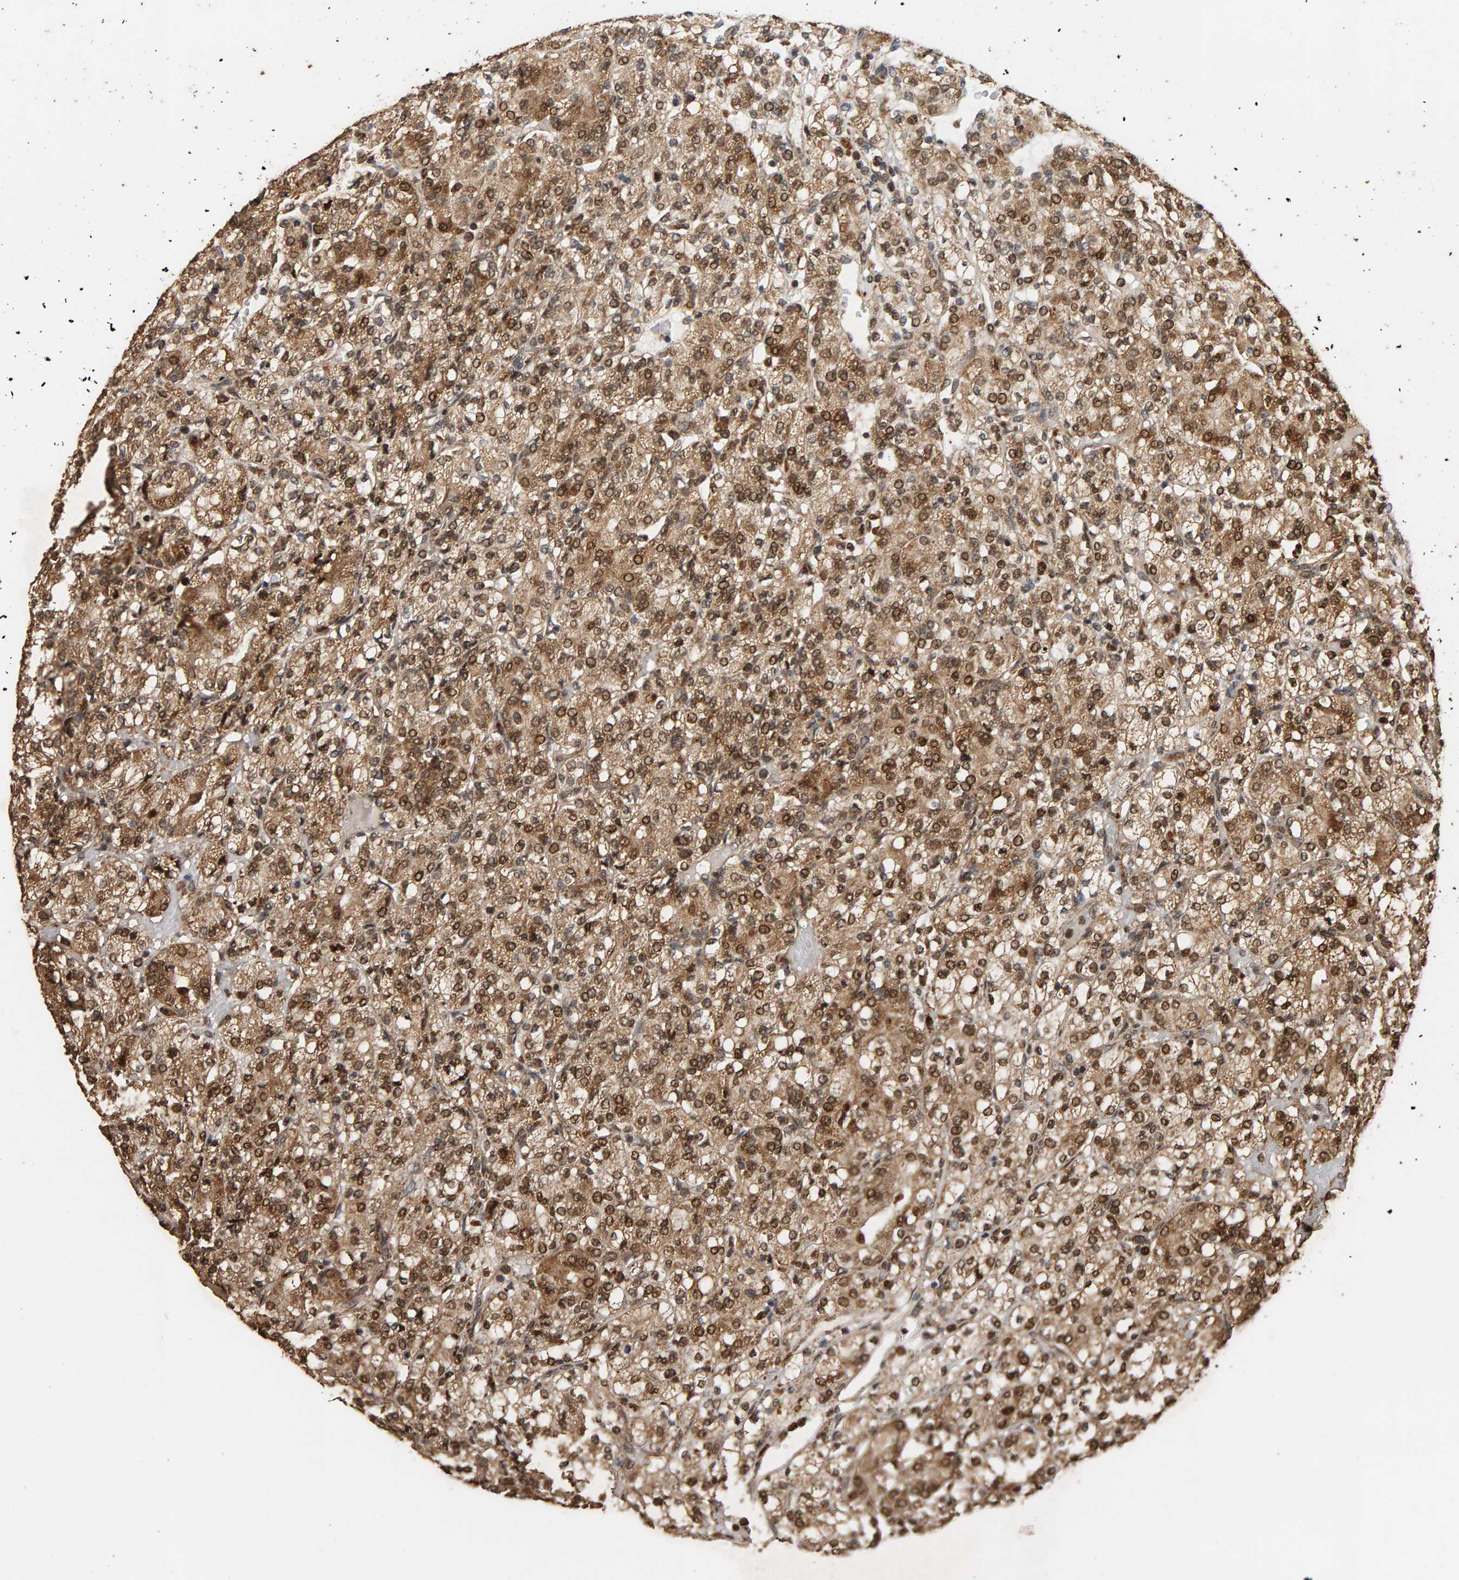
{"staining": {"intensity": "moderate", "quantity": ">75%", "location": "cytoplasmic/membranous,nuclear"}, "tissue": "renal cancer", "cell_type": "Tumor cells", "image_type": "cancer", "snomed": [{"axis": "morphology", "description": "Adenocarcinoma, NOS"}, {"axis": "topography", "description": "Kidney"}], "caption": "Renal adenocarcinoma stained with a protein marker shows moderate staining in tumor cells.", "gene": "GSTK1", "patient": {"sex": "male", "age": 77}}